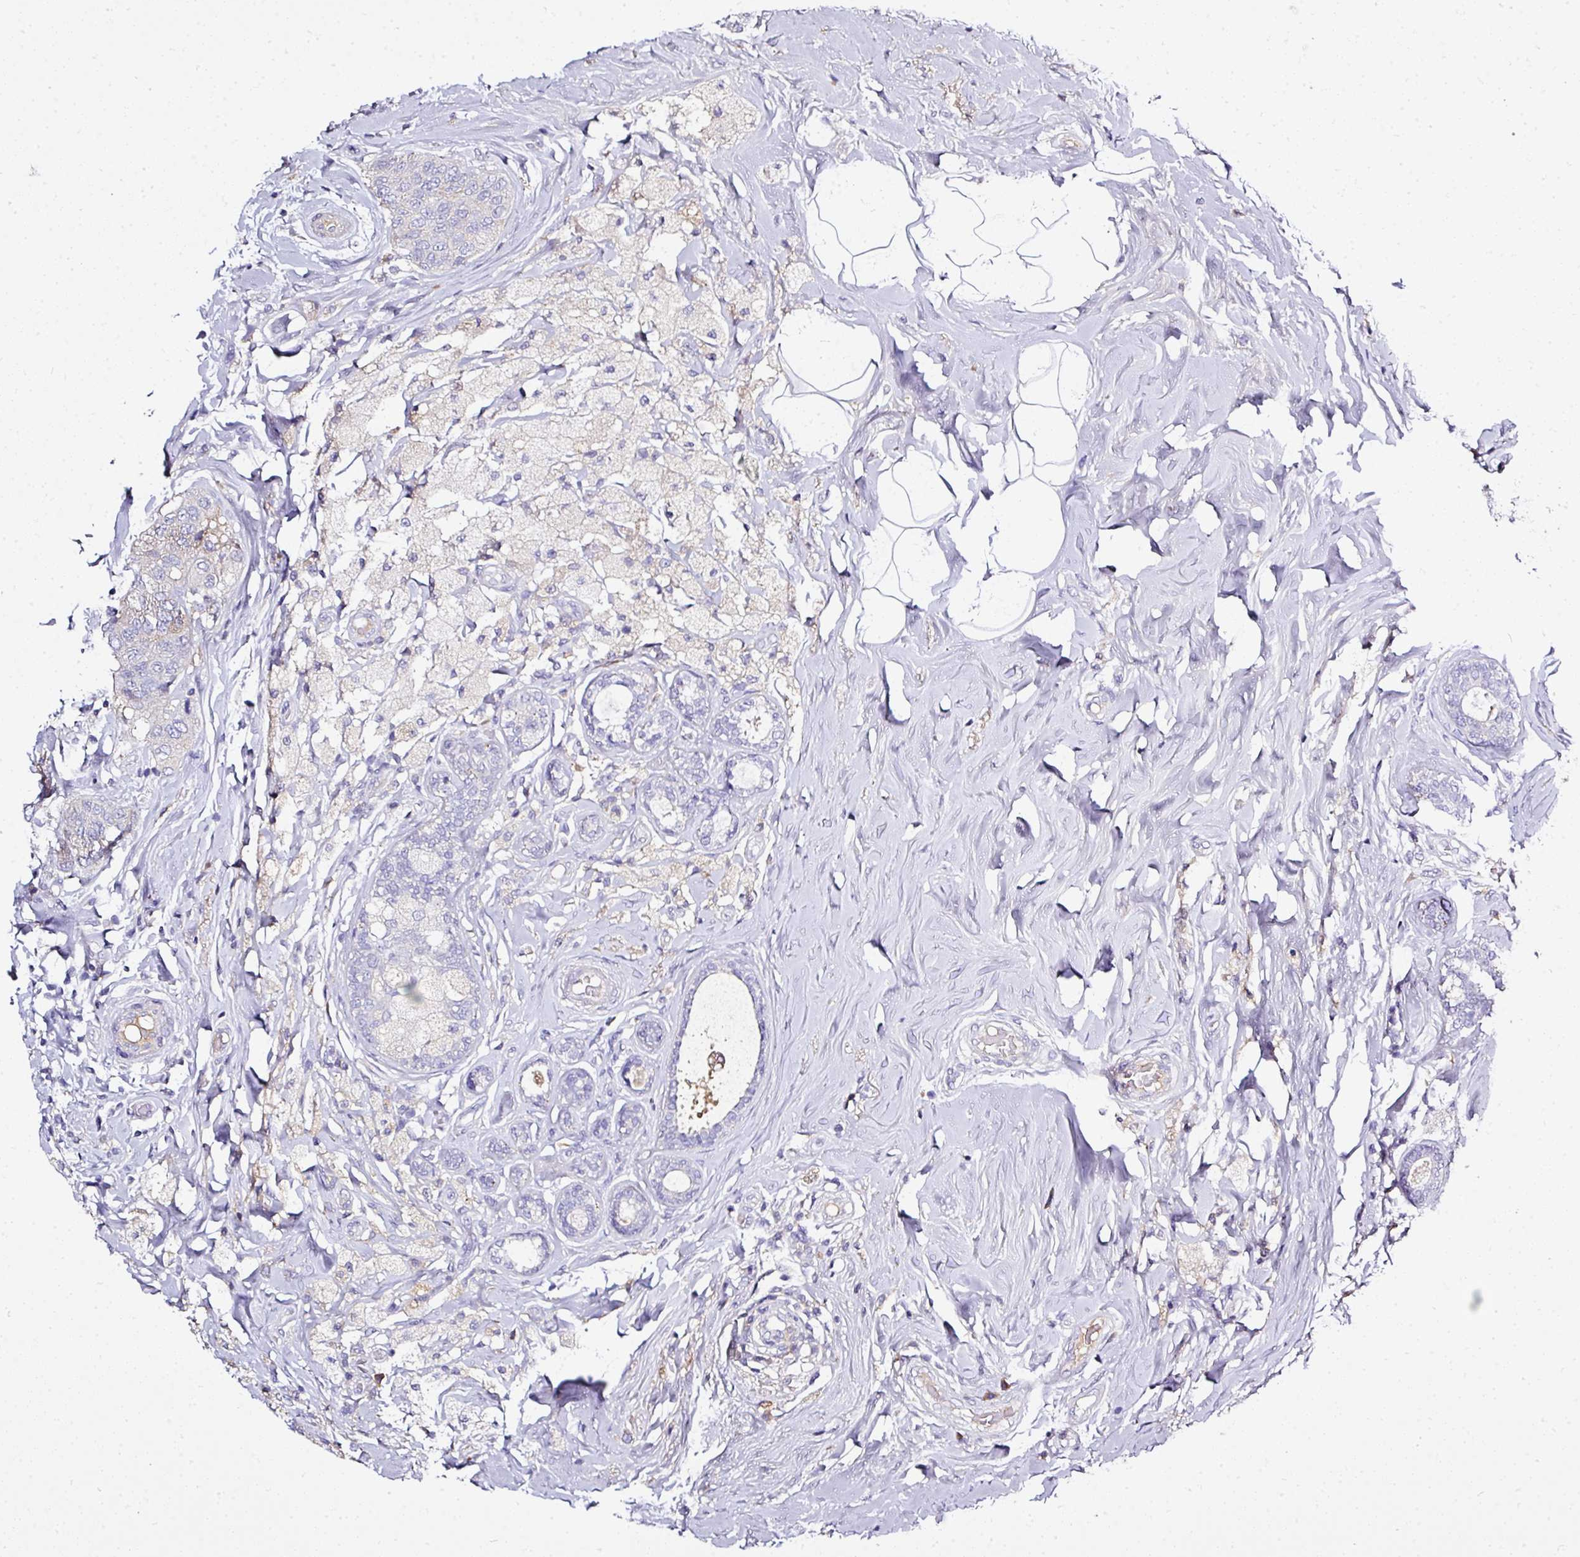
{"staining": {"intensity": "negative", "quantity": "none", "location": "none"}, "tissue": "breast cancer", "cell_type": "Tumor cells", "image_type": "cancer", "snomed": [{"axis": "morphology", "description": "Lobular carcinoma"}, {"axis": "topography", "description": "Breast"}], "caption": "The immunohistochemistry photomicrograph has no significant staining in tumor cells of lobular carcinoma (breast) tissue. (DAB (3,3'-diaminobenzidine) immunohistochemistry visualized using brightfield microscopy, high magnification).", "gene": "CAB39L", "patient": {"sex": "female", "age": 51}}